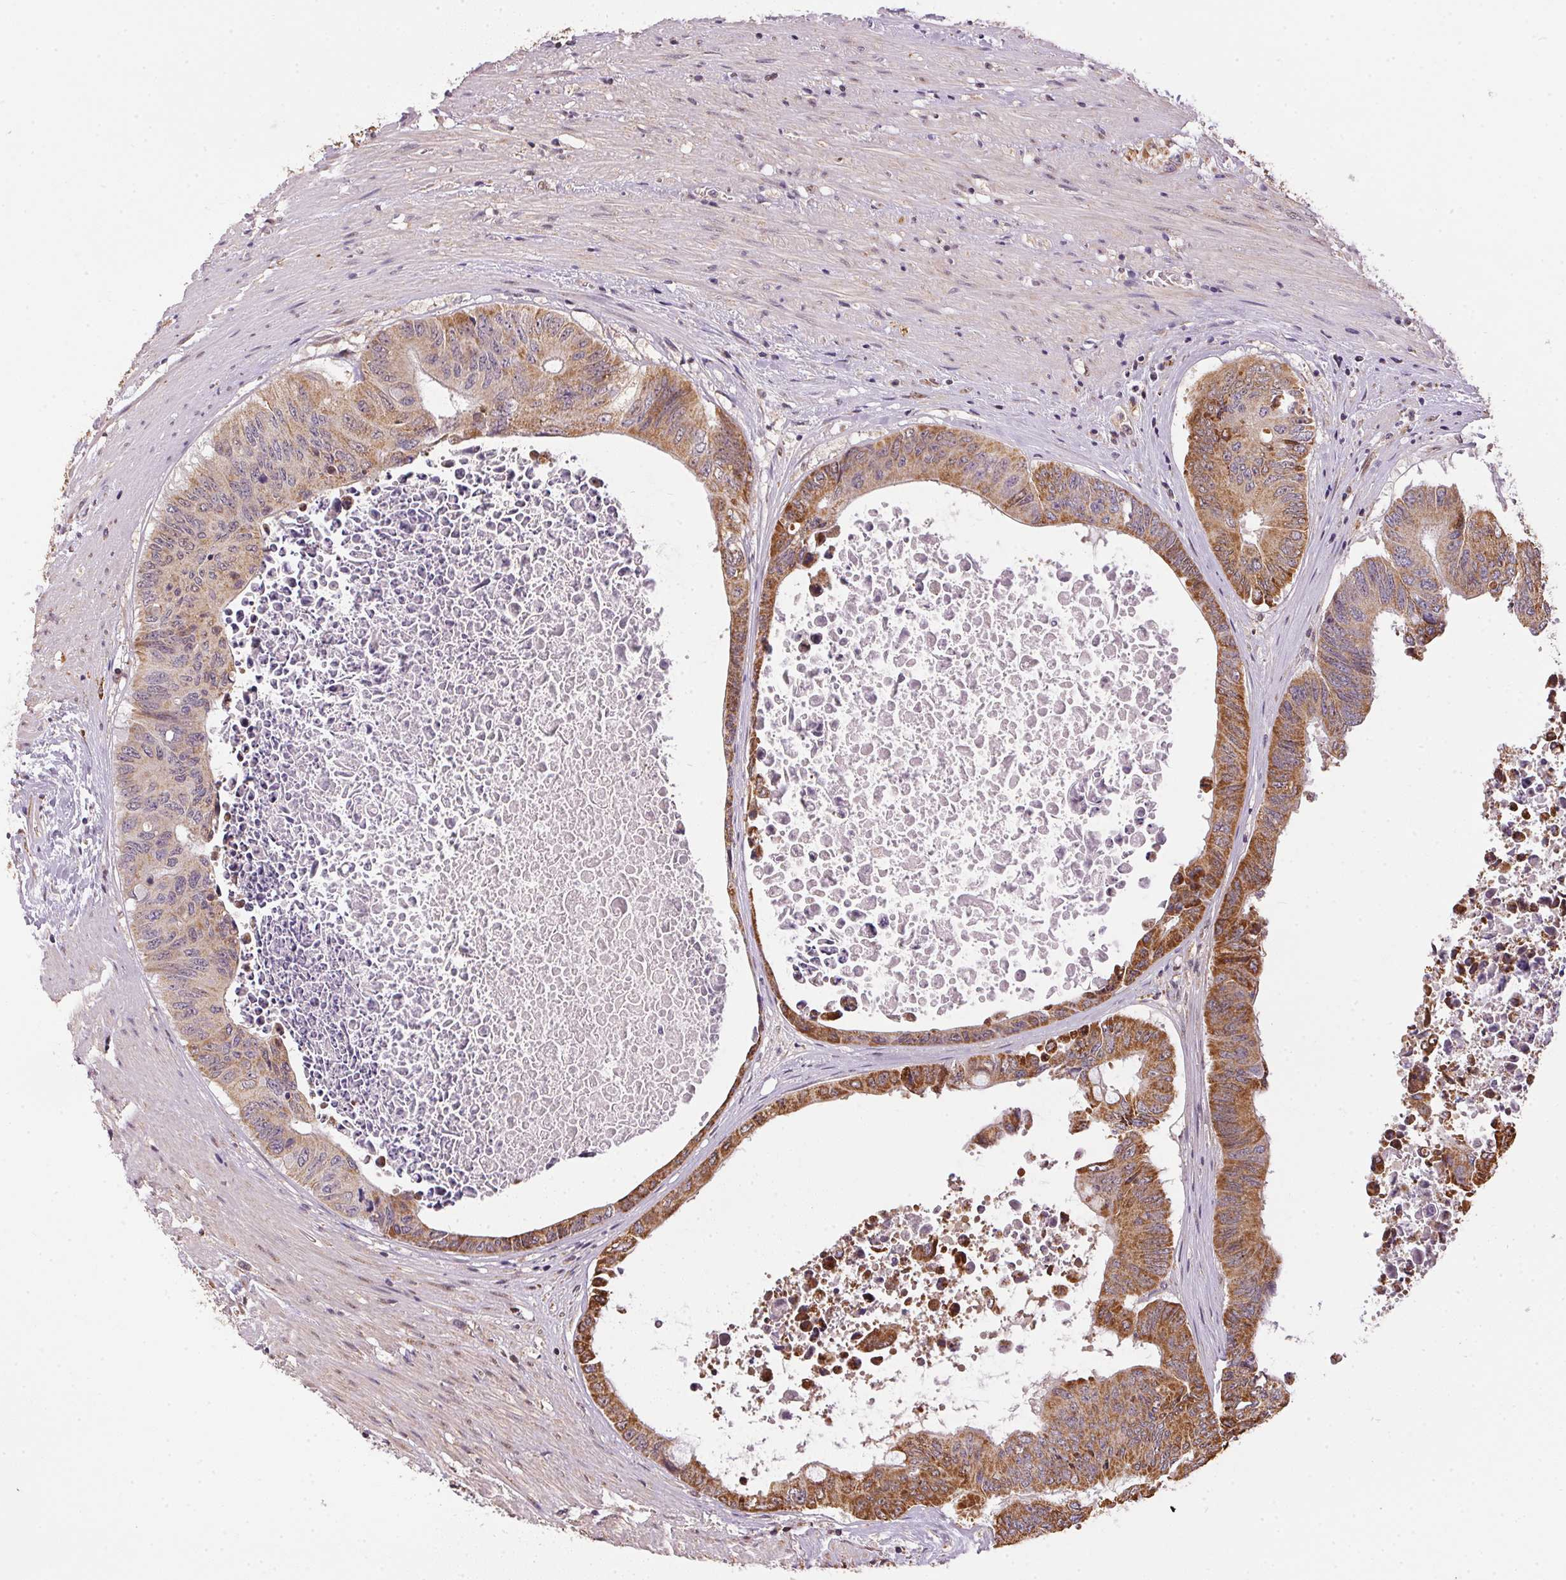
{"staining": {"intensity": "moderate", "quantity": "25%-75%", "location": "cytoplasmic/membranous"}, "tissue": "colorectal cancer", "cell_type": "Tumor cells", "image_type": "cancer", "snomed": [{"axis": "morphology", "description": "Adenocarcinoma, NOS"}, {"axis": "topography", "description": "Rectum"}], "caption": "Adenocarcinoma (colorectal) stained with a brown dye exhibits moderate cytoplasmic/membranous positive staining in about 25%-75% of tumor cells.", "gene": "SC5D", "patient": {"sex": "male", "age": 59}}